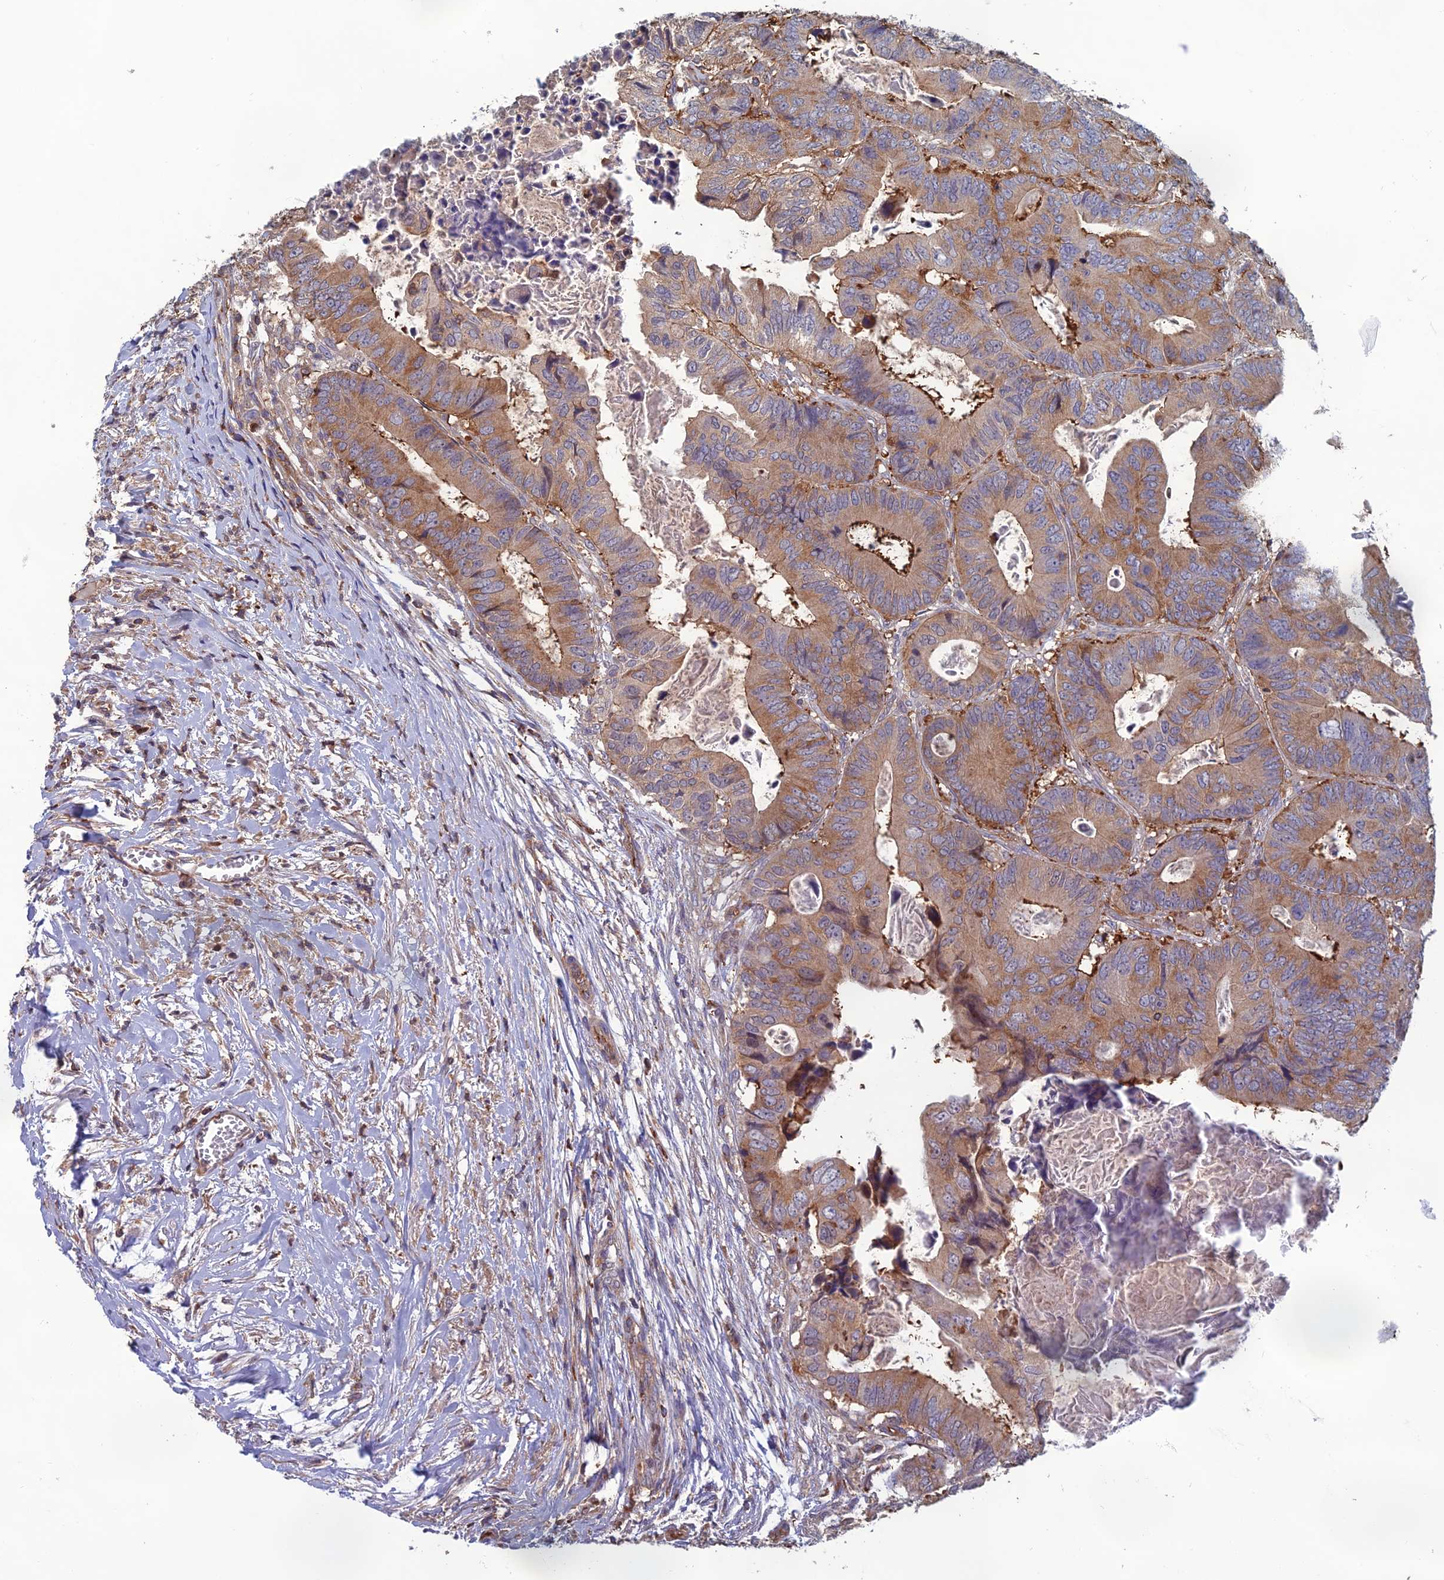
{"staining": {"intensity": "moderate", "quantity": "25%-75%", "location": "cytoplasmic/membranous"}, "tissue": "colorectal cancer", "cell_type": "Tumor cells", "image_type": "cancer", "snomed": [{"axis": "morphology", "description": "Adenocarcinoma, NOS"}, {"axis": "topography", "description": "Colon"}], "caption": "Colorectal cancer (adenocarcinoma) tissue reveals moderate cytoplasmic/membranous positivity in approximately 25%-75% of tumor cells, visualized by immunohistochemistry. The staining is performed using DAB (3,3'-diaminobenzidine) brown chromogen to label protein expression. The nuclei are counter-stained blue using hematoxylin.", "gene": "C15orf62", "patient": {"sex": "male", "age": 85}}